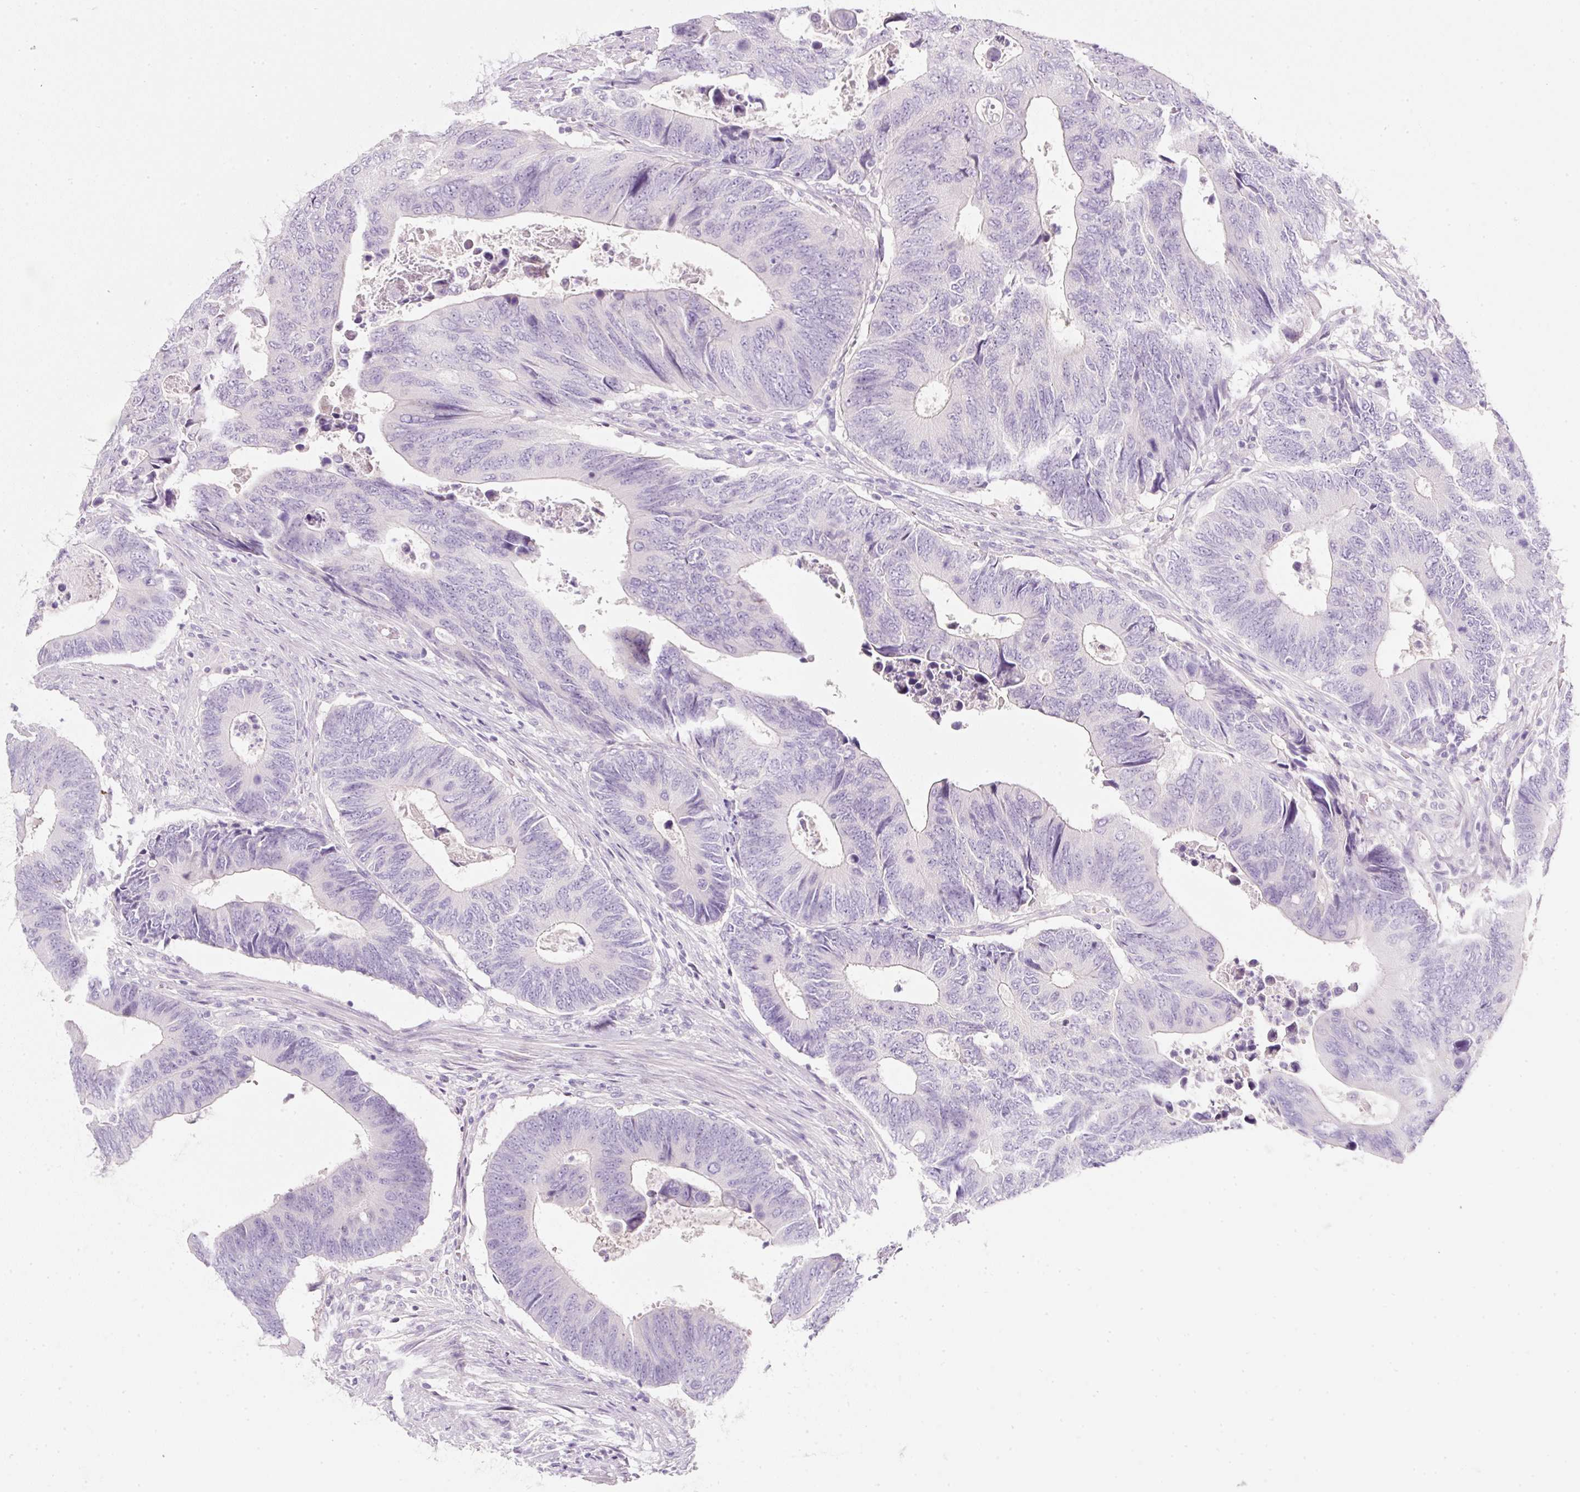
{"staining": {"intensity": "negative", "quantity": "none", "location": "none"}, "tissue": "colorectal cancer", "cell_type": "Tumor cells", "image_type": "cancer", "snomed": [{"axis": "morphology", "description": "Adenocarcinoma, NOS"}, {"axis": "topography", "description": "Colon"}], "caption": "Immunohistochemical staining of human colorectal adenocarcinoma exhibits no significant staining in tumor cells.", "gene": "SLC2A2", "patient": {"sex": "male", "age": 87}}